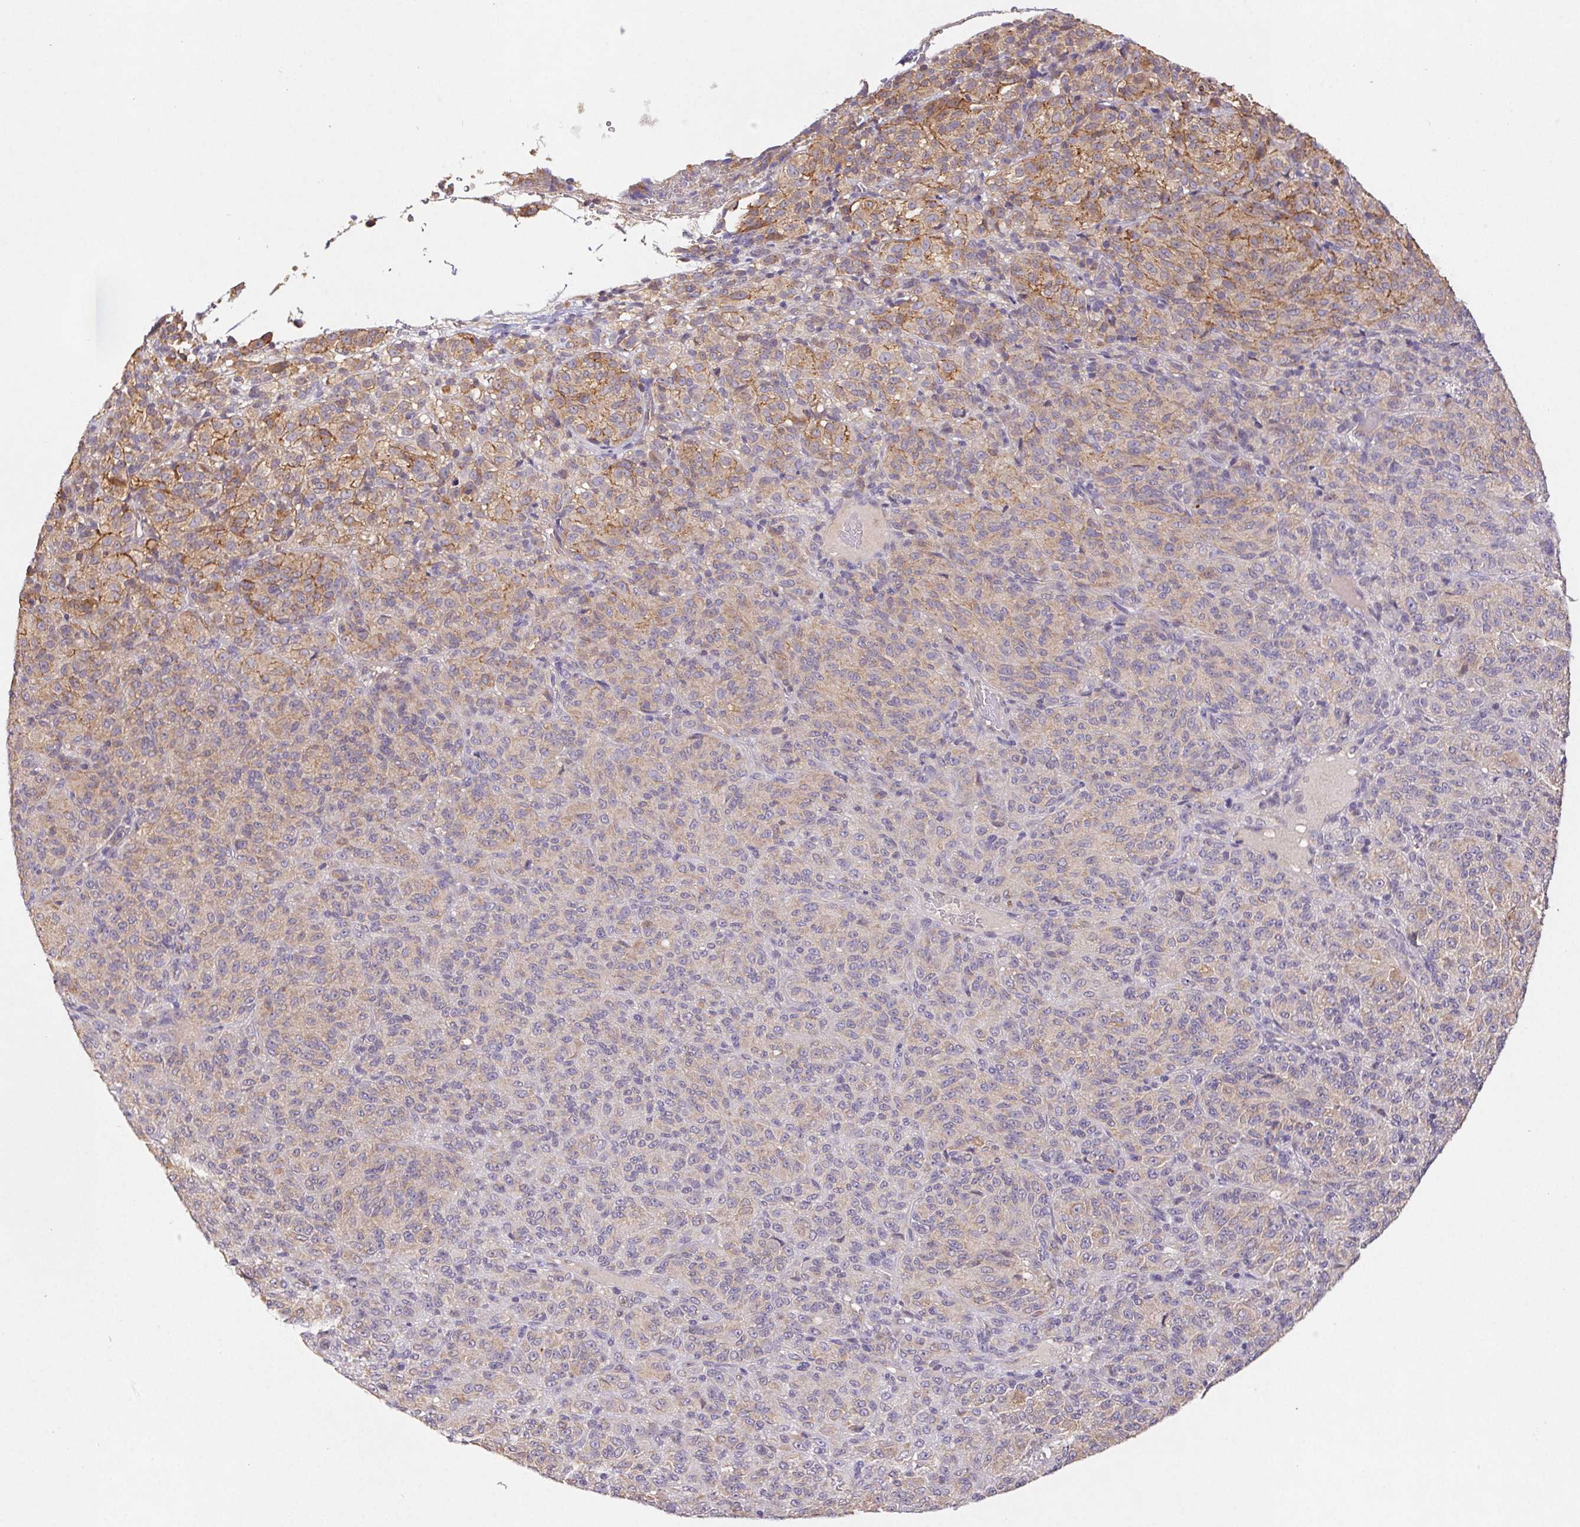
{"staining": {"intensity": "moderate", "quantity": "25%-75%", "location": "cytoplasmic/membranous"}, "tissue": "melanoma", "cell_type": "Tumor cells", "image_type": "cancer", "snomed": [{"axis": "morphology", "description": "Malignant melanoma, Metastatic site"}, {"axis": "topography", "description": "Brain"}], "caption": "DAB immunohistochemical staining of human melanoma shows moderate cytoplasmic/membranous protein positivity in approximately 25%-75% of tumor cells.", "gene": "RAB11A", "patient": {"sex": "female", "age": 56}}